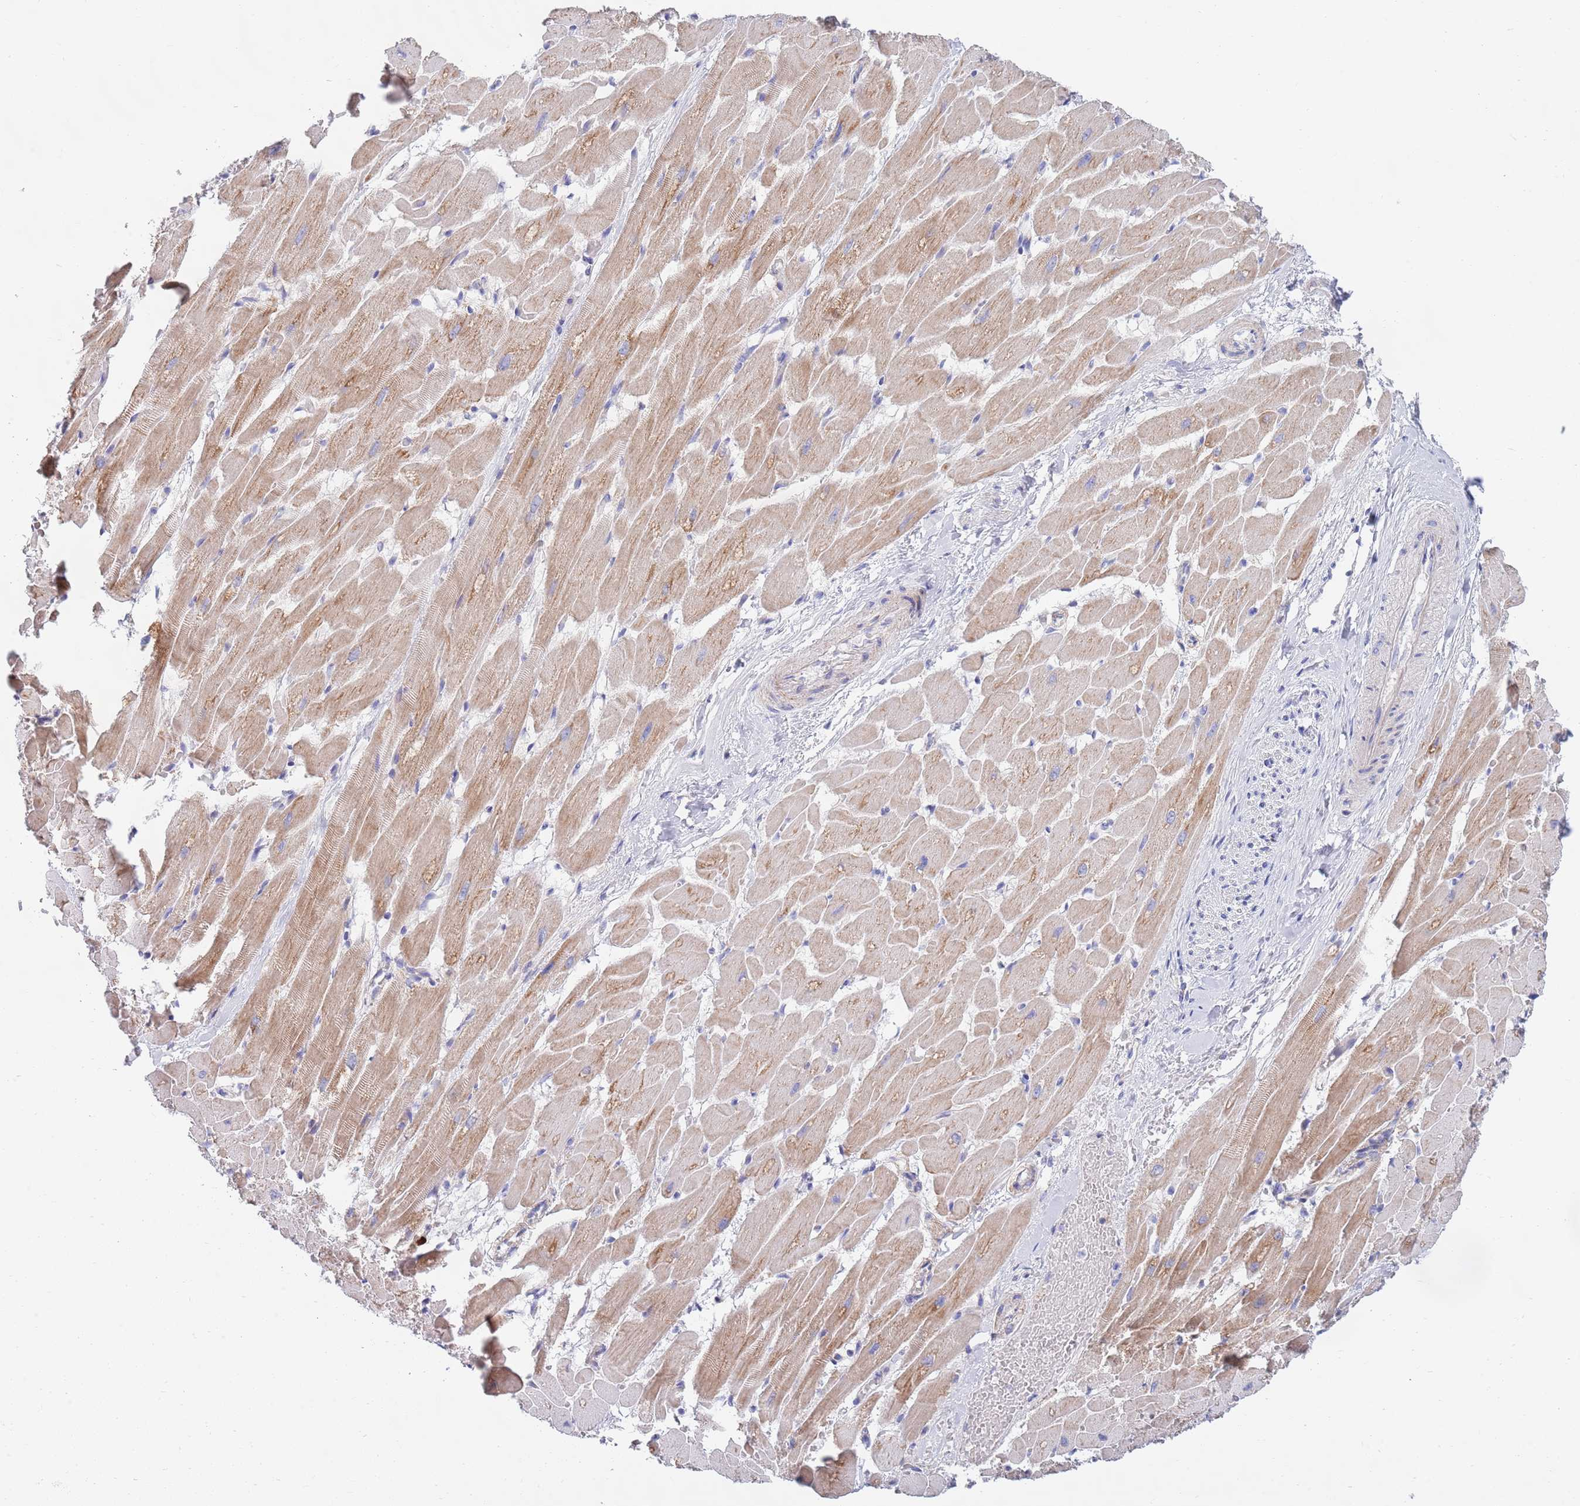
{"staining": {"intensity": "moderate", "quantity": "25%-75%", "location": "cytoplasmic/membranous"}, "tissue": "heart muscle", "cell_type": "Cardiomyocytes", "image_type": "normal", "snomed": [{"axis": "morphology", "description": "Normal tissue, NOS"}, {"axis": "topography", "description": "Heart"}], "caption": "IHC of unremarkable human heart muscle demonstrates medium levels of moderate cytoplasmic/membranous staining in approximately 25%-75% of cardiomyocytes.", "gene": "EMC8", "patient": {"sex": "male", "age": 37}}